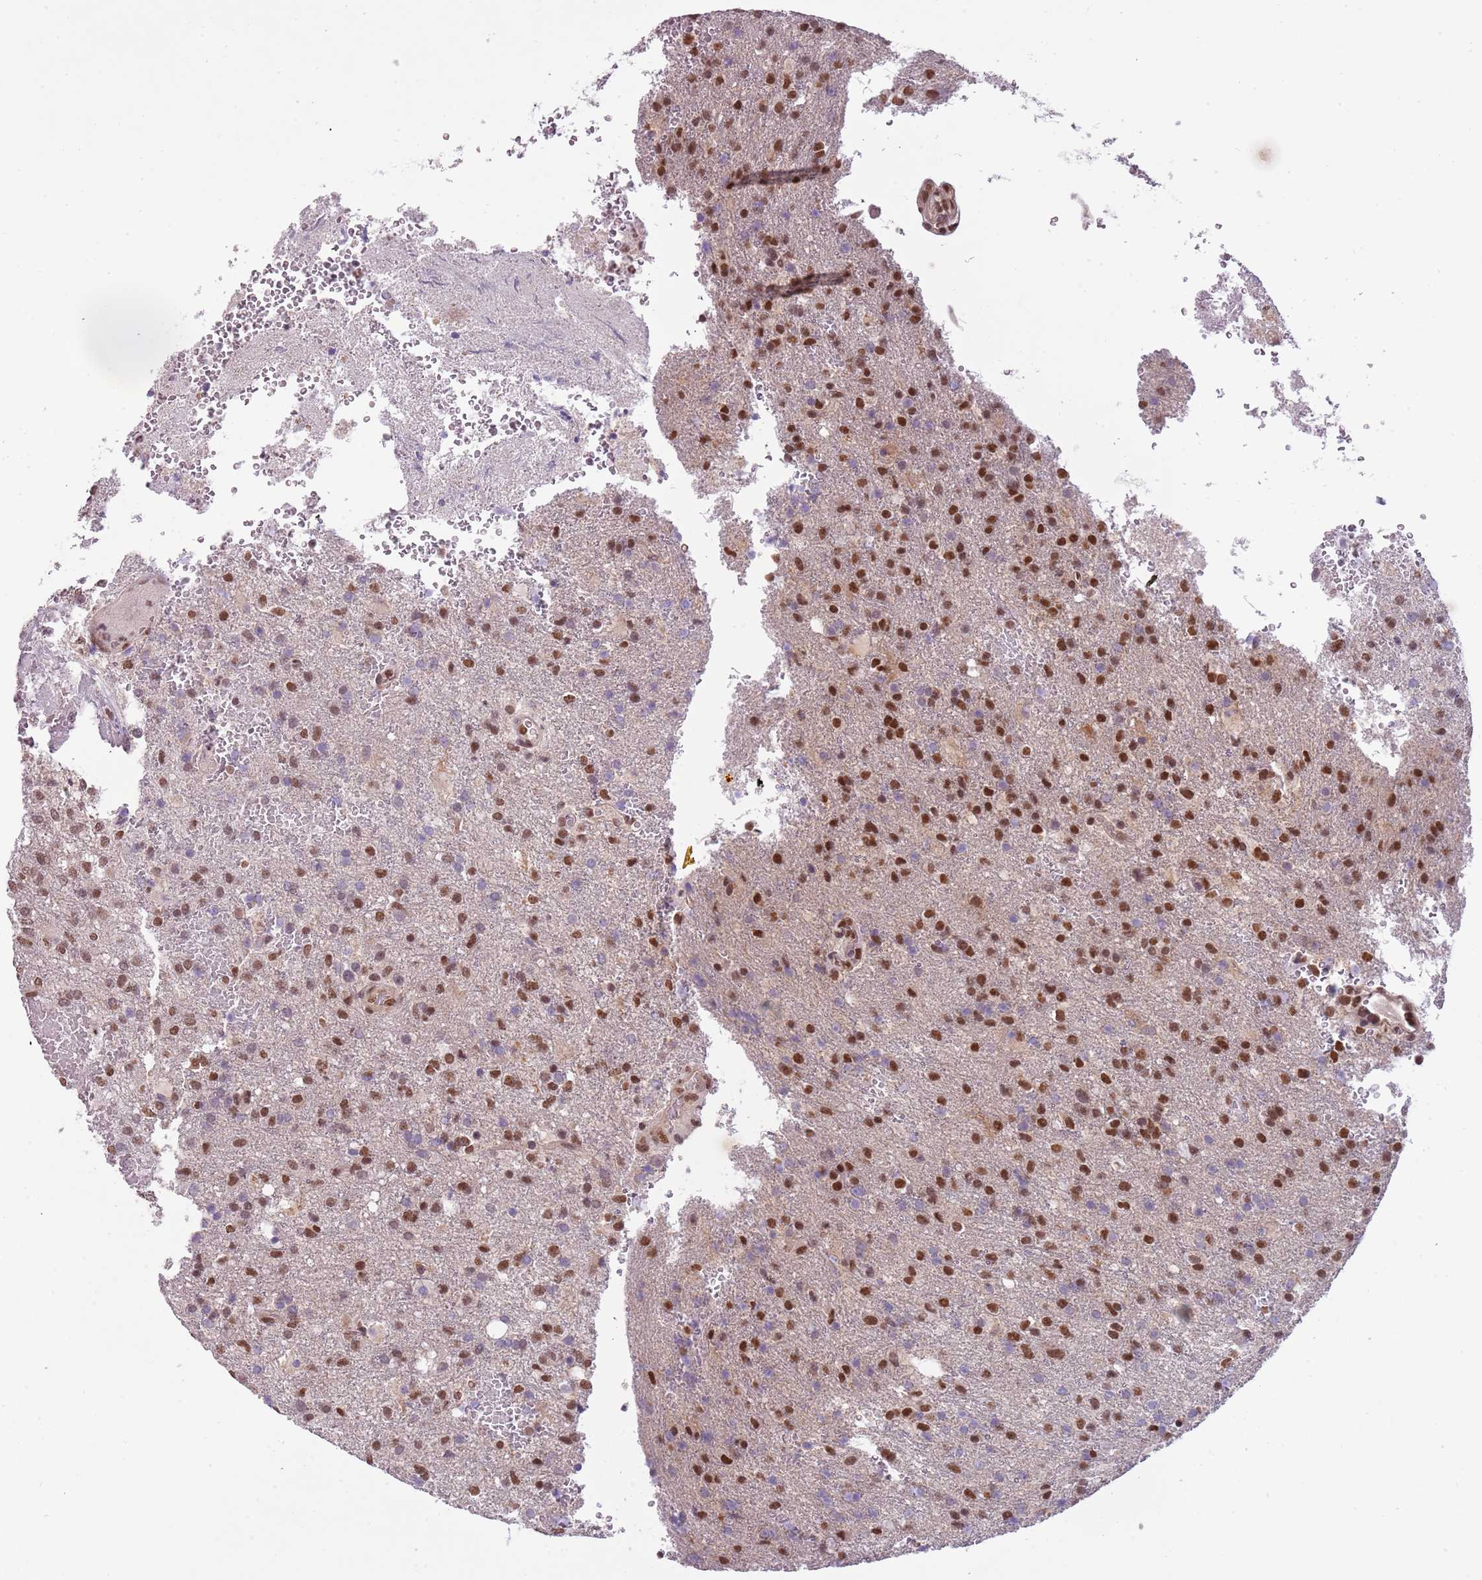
{"staining": {"intensity": "strong", "quantity": ">75%", "location": "nuclear"}, "tissue": "glioma", "cell_type": "Tumor cells", "image_type": "cancer", "snomed": [{"axis": "morphology", "description": "Glioma, malignant, High grade"}, {"axis": "topography", "description": "Brain"}], "caption": "A high-resolution histopathology image shows IHC staining of glioma, which demonstrates strong nuclear expression in approximately >75% of tumor cells.", "gene": "FAM120AOS", "patient": {"sex": "female", "age": 74}}